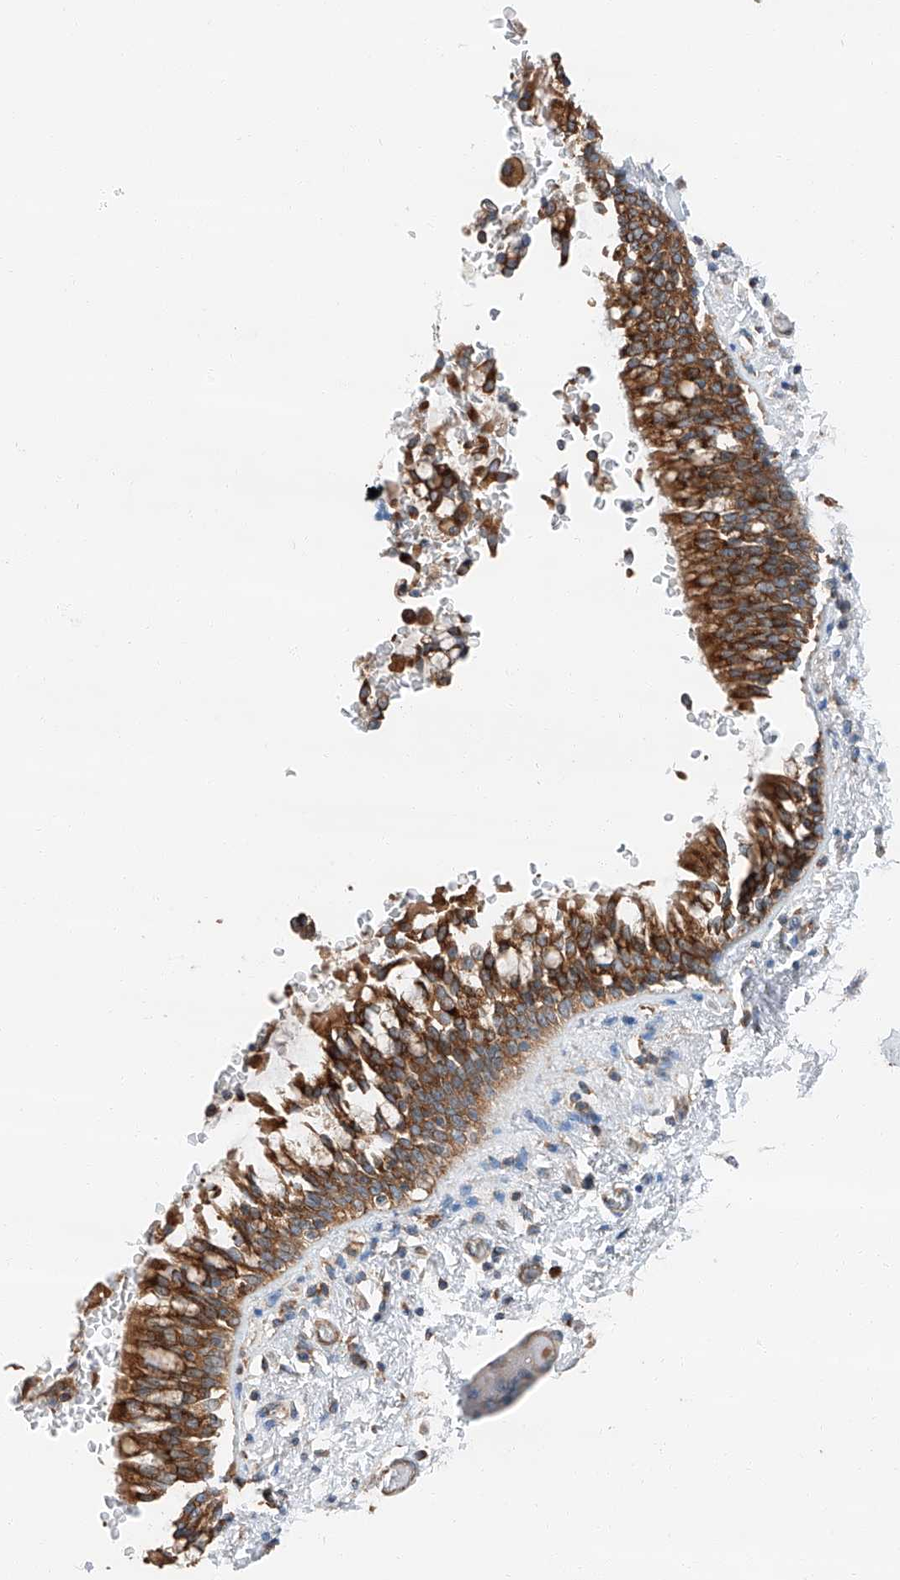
{"staining": {"intensity": "strong", "quantity": ">75%", "location": "cytoplasmic/membranous"}, "tissue": "bronchus", "cell_type": "Respiratory epithelial cells", "image_type": "normal", "snomed": [{"axis": "morphology", "description": "Normal tissue, NOS"}, {"axis": "morphology", "description": "Inflammation, NOS"}, {"axis": "topography", "description": "Cartilage tissue"}, {"axis": "topography", "description": "Bronchus"}, {"axis": "topography", "description": "Lung"}], "caption": "Brown immunohistochemical staining in benign human bronchus displays strong cytoplasmic/membranous positivity in about >75% of respiratory epithelial cells.", "gene": "ZC3H15", "patient": {"sex": "female", "age": 64}}